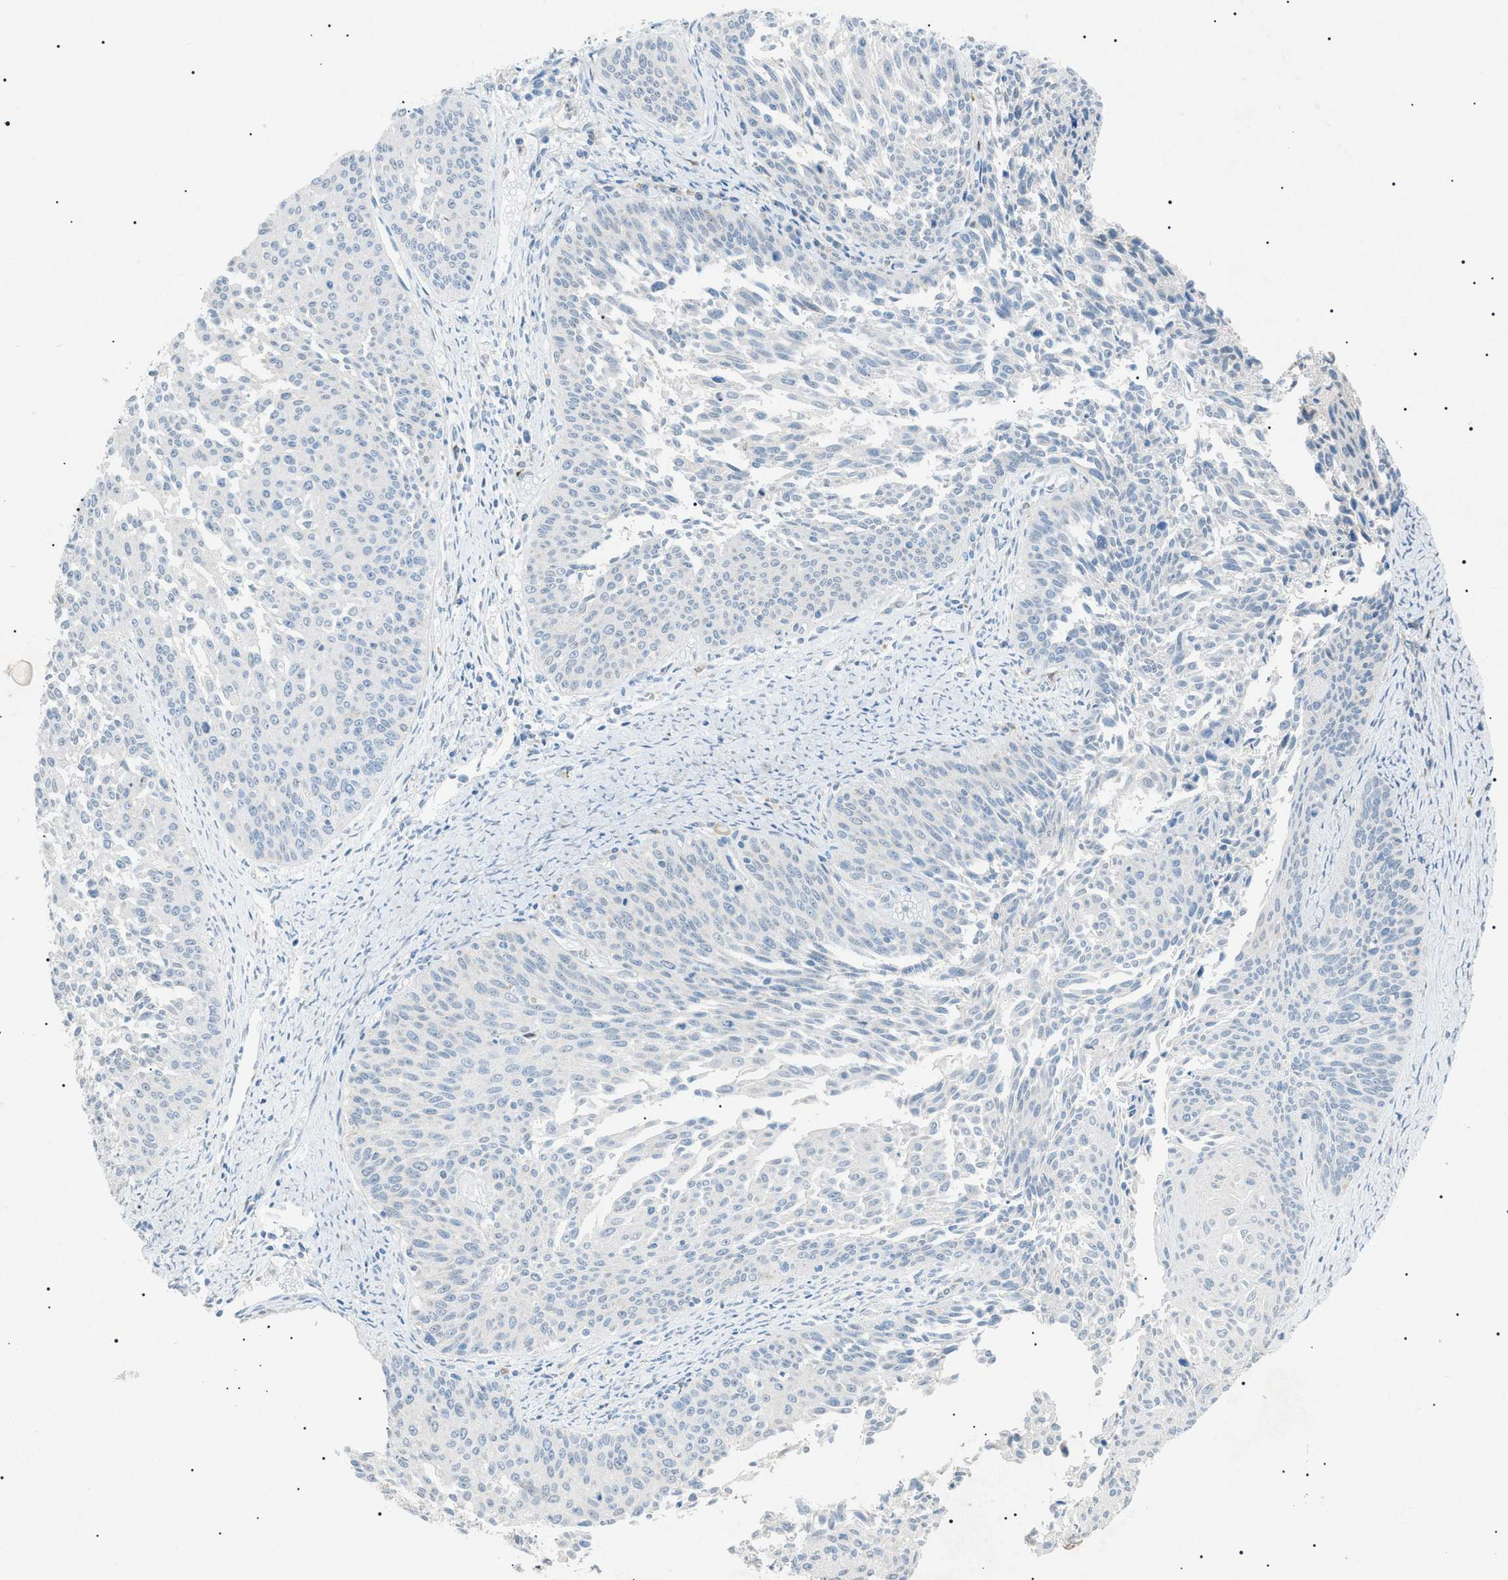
{"staining": {"intensity": "negative", "quantity": "none", "location": "none"}, "tissue": "cervical cancer", "cell_type": "Tumor cells", "image_type": "cancer", "snomed": [{"axis": "morphology", "description": "Squamous cell carcinoma, NOS"}, {"axis": "topography", "description": "Cervix"}], "caption": "A high-resolution micrograph shows IHC staining of cervical cancer, which reveals no significant expression in tumor cells.", "gene": "BTK", "patient": {"sex": "female", "age": 55}}